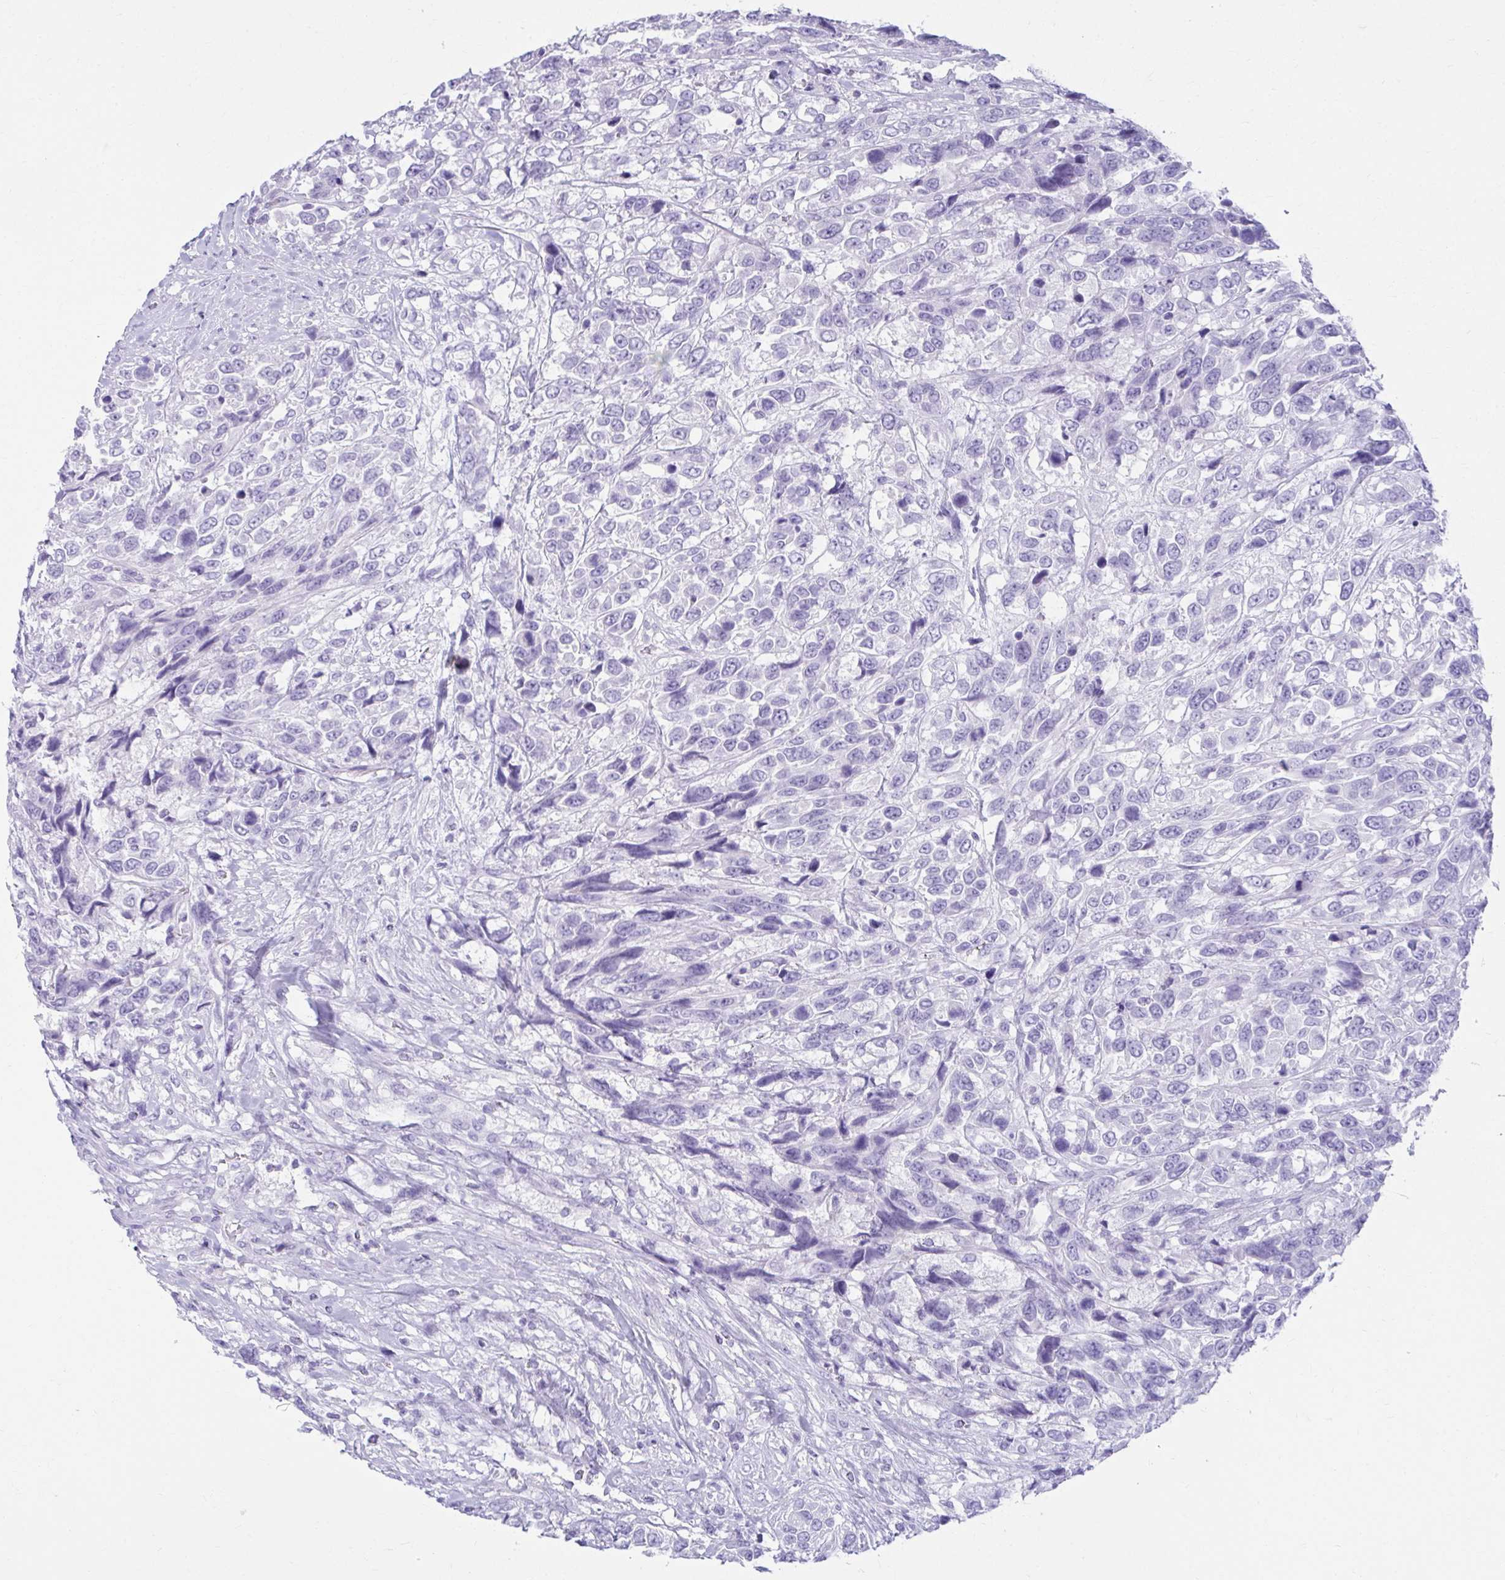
{"staining": {"intensity": "negative", "quantity": "none", "location": "none"}, "tissue": "urothelial cancer", "cell_type": "Tumor cells", "image_type": "cancer", "snomed": [{"axis": "morphology", "description": "Urothelial carcinoma, High grade"}, {"axis": "topography", "description": "Urinary bladder"}], "caption": "High magnification brightfield microscopy of urothelial carcinoma (high-grade) stained with DAB (brown) and counterstained with hematoxylin (blue): tumor cells show no significant expression. (DAB immunohistochemistry with hematoxylin counter stain).", "gene": "ATP4B", "patient": {"sex": "female", "age": 70}}